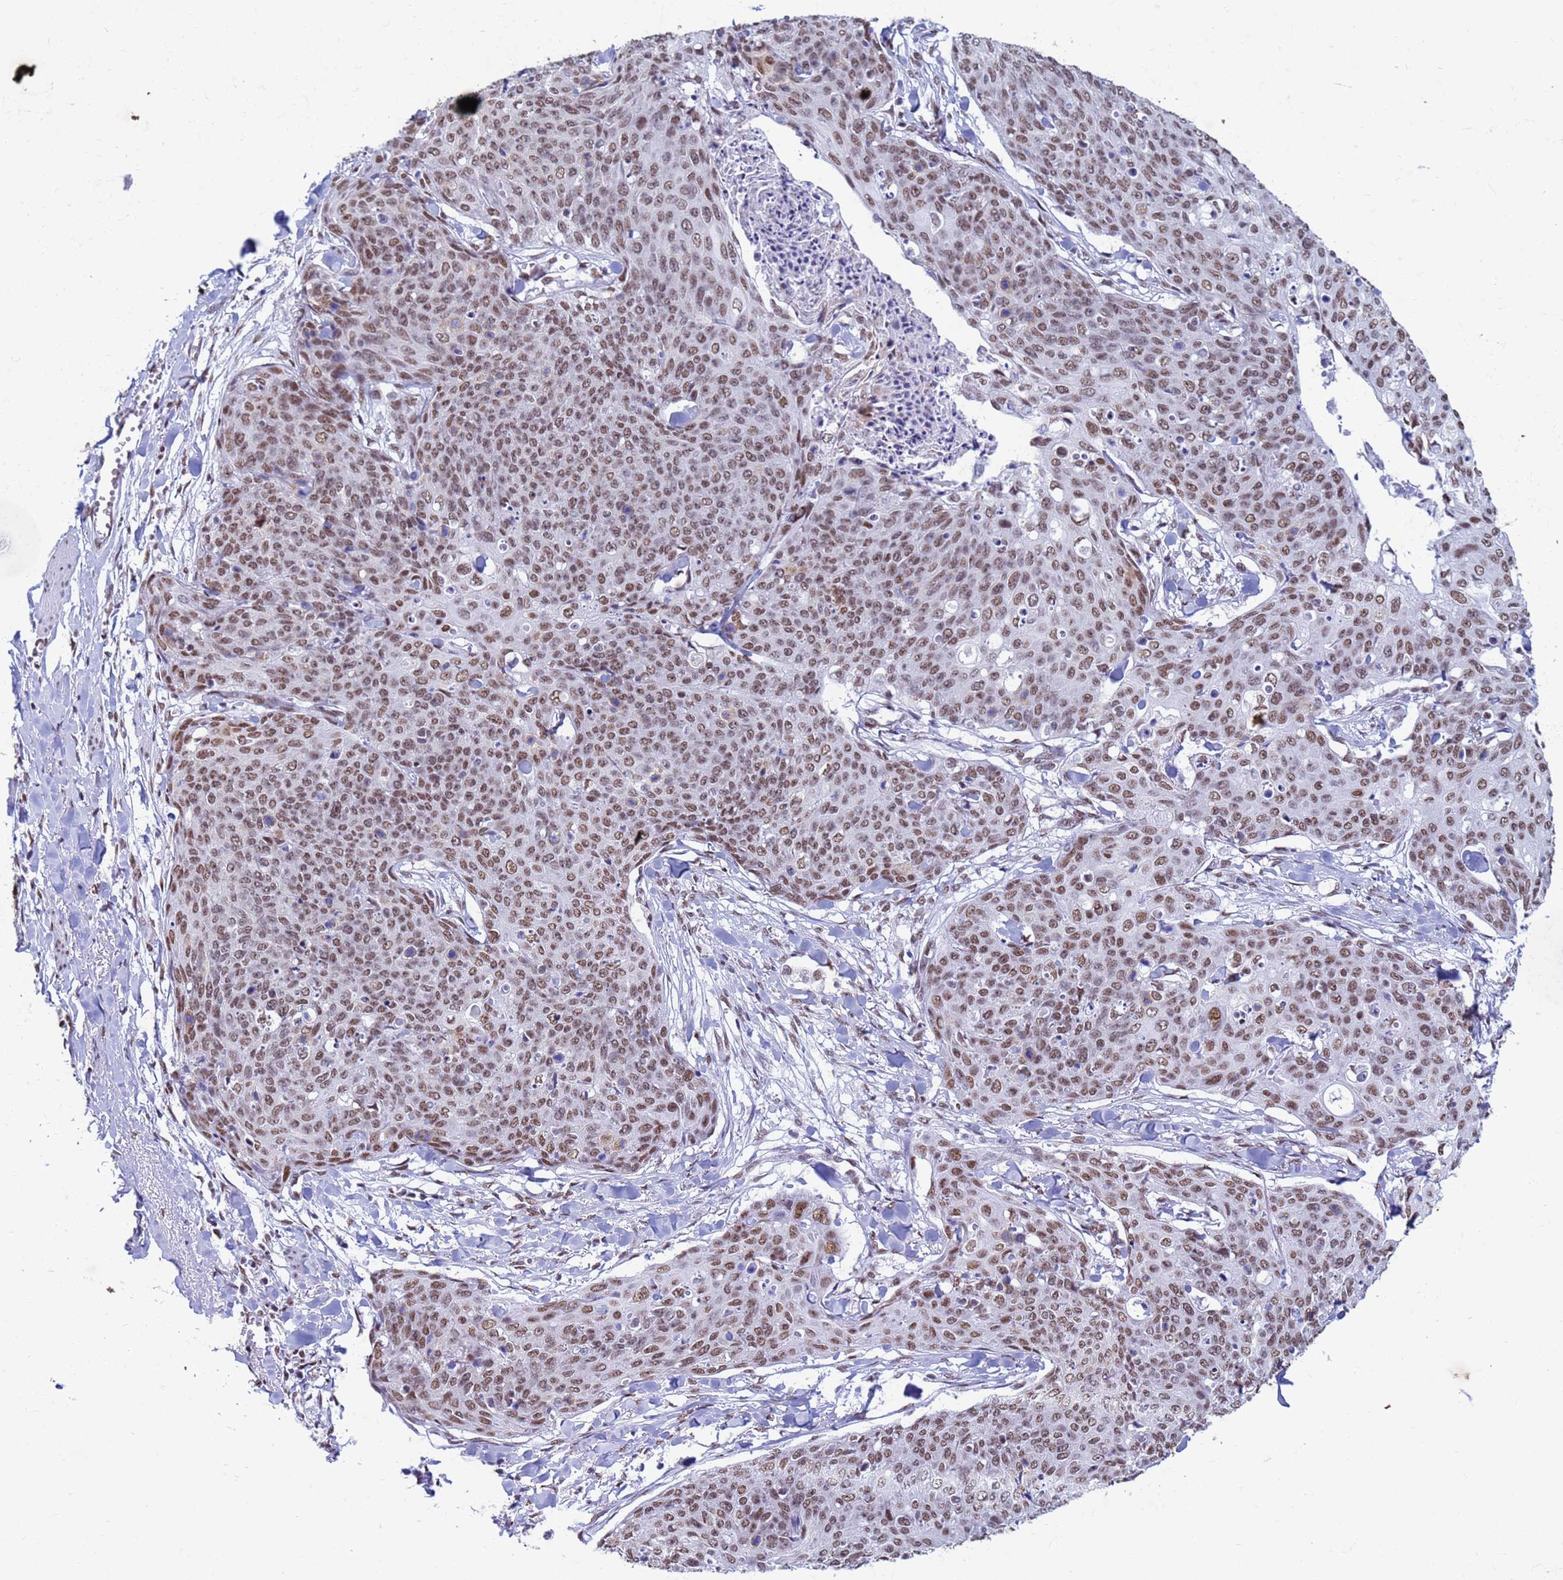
{"staining": {"intensity": "moderate", "quantity": ">75%", "location": "nuclear"}, "tissue": "skin cancer", "cell_type": "Tumor cells", "image_type": "cancer", "snomed": [{"axis": "morphology", "description": "Squamous cell carcinoma, NOS"}, {"axis": "topography", "description": "Skin"}, {"axis": "topography", "description": "Vulva"}], "caption": "Immunohistochemical staining of skin cancer (squamous cell carcinoma) reveals moderate nuclear protein positivity in approximately >75% of tumor cells.", "gene": "FAM170B", "patient": {"sex": "female", "age": 85}}